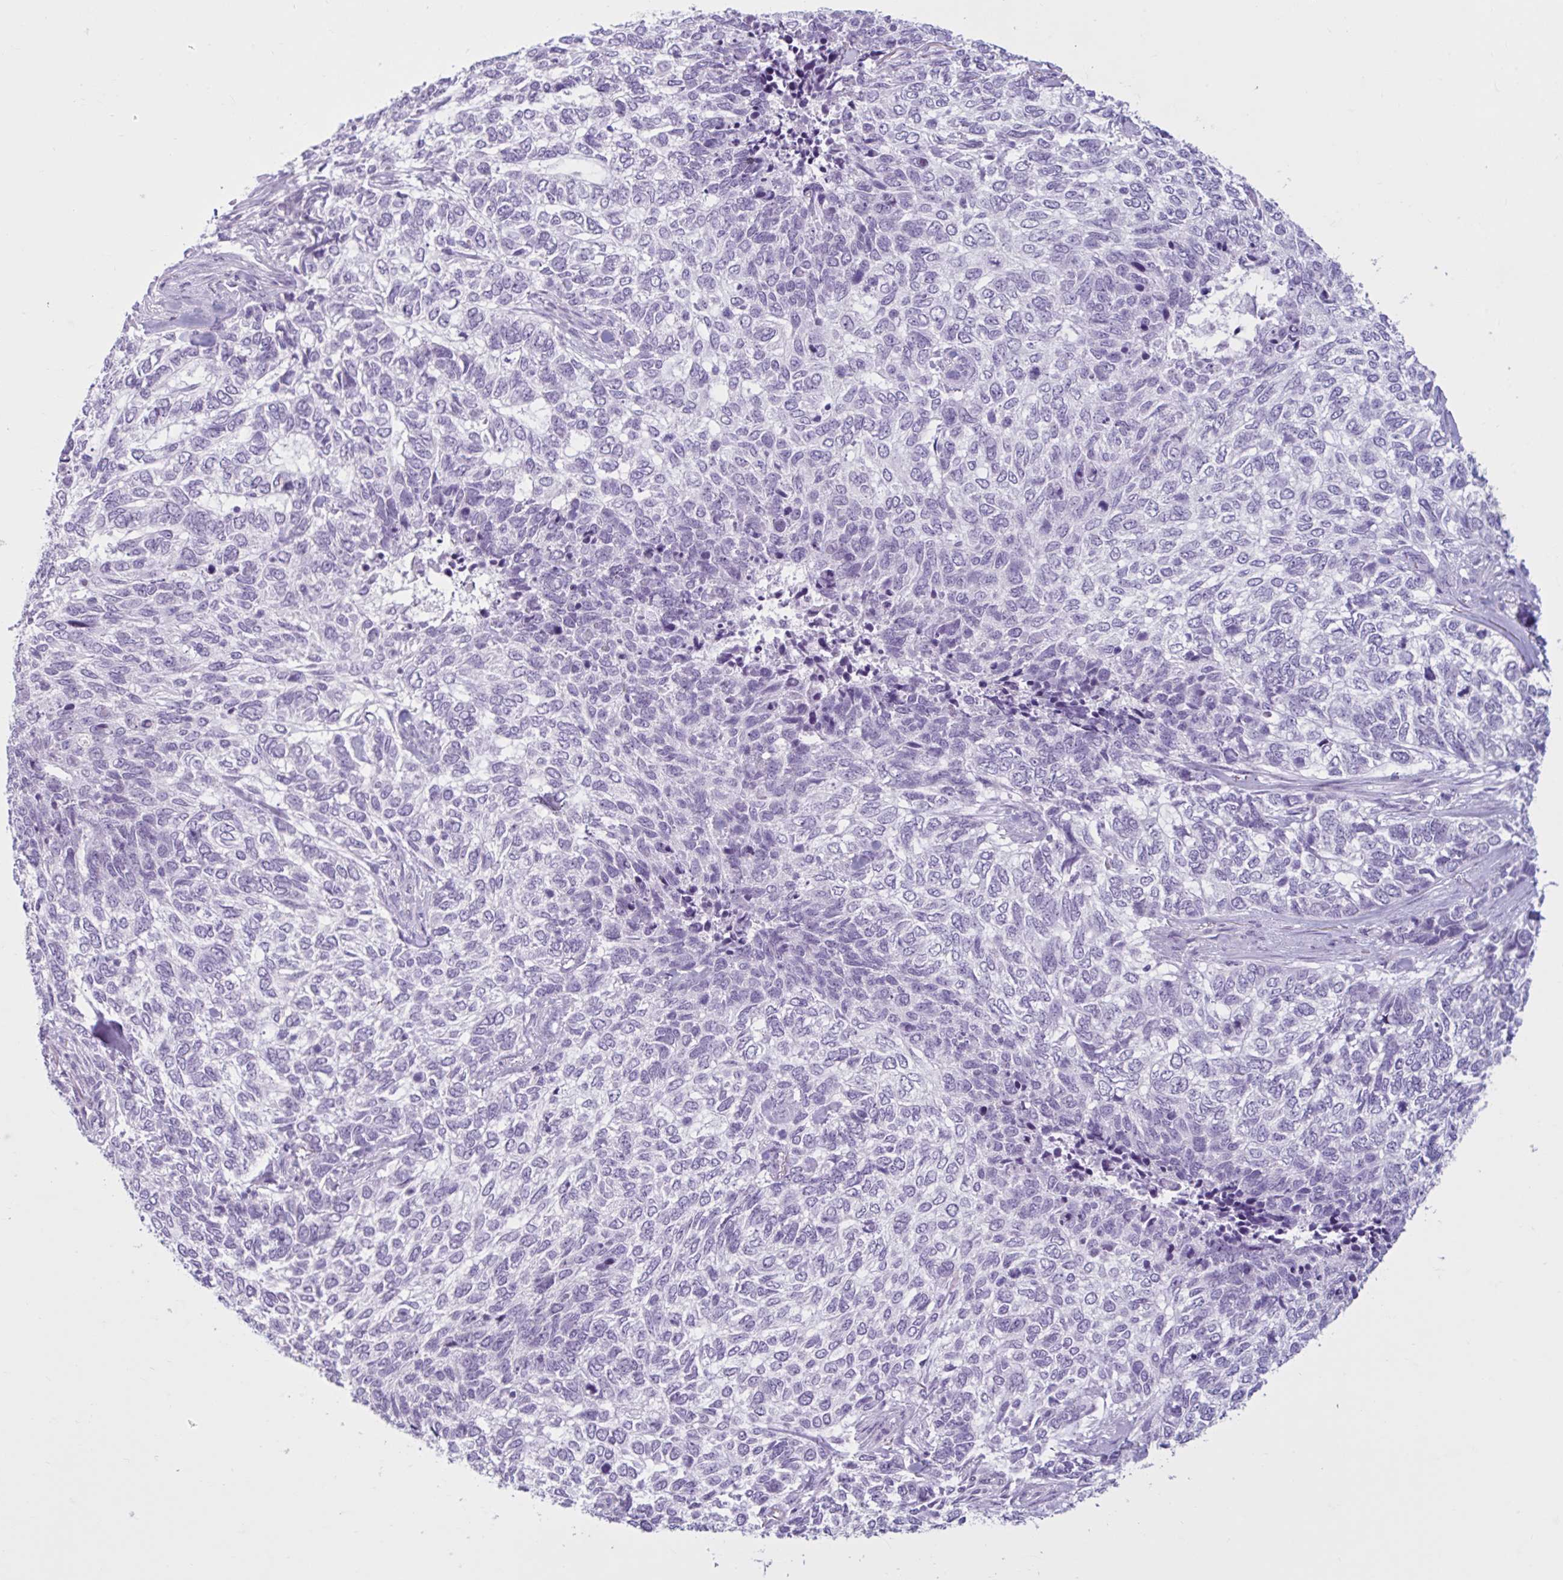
{"staining": {"intensity": "negative", "quantity": "none", "location": "none"}, "tissue": "skin cancer", "cell_type": "Tumor cells", "image_type": "cancer", "snomed": [{"axis": "morphology", "description": "Basal cell carcinoma"}, {"axis": "topography", "description": "Skin"}], "caption": "A micrograph of skin cancer stained for a protein exhibits no brown staining in tumor cells.", "gene": "CEP120", "patient": {"sex": "female", "age": 65}}